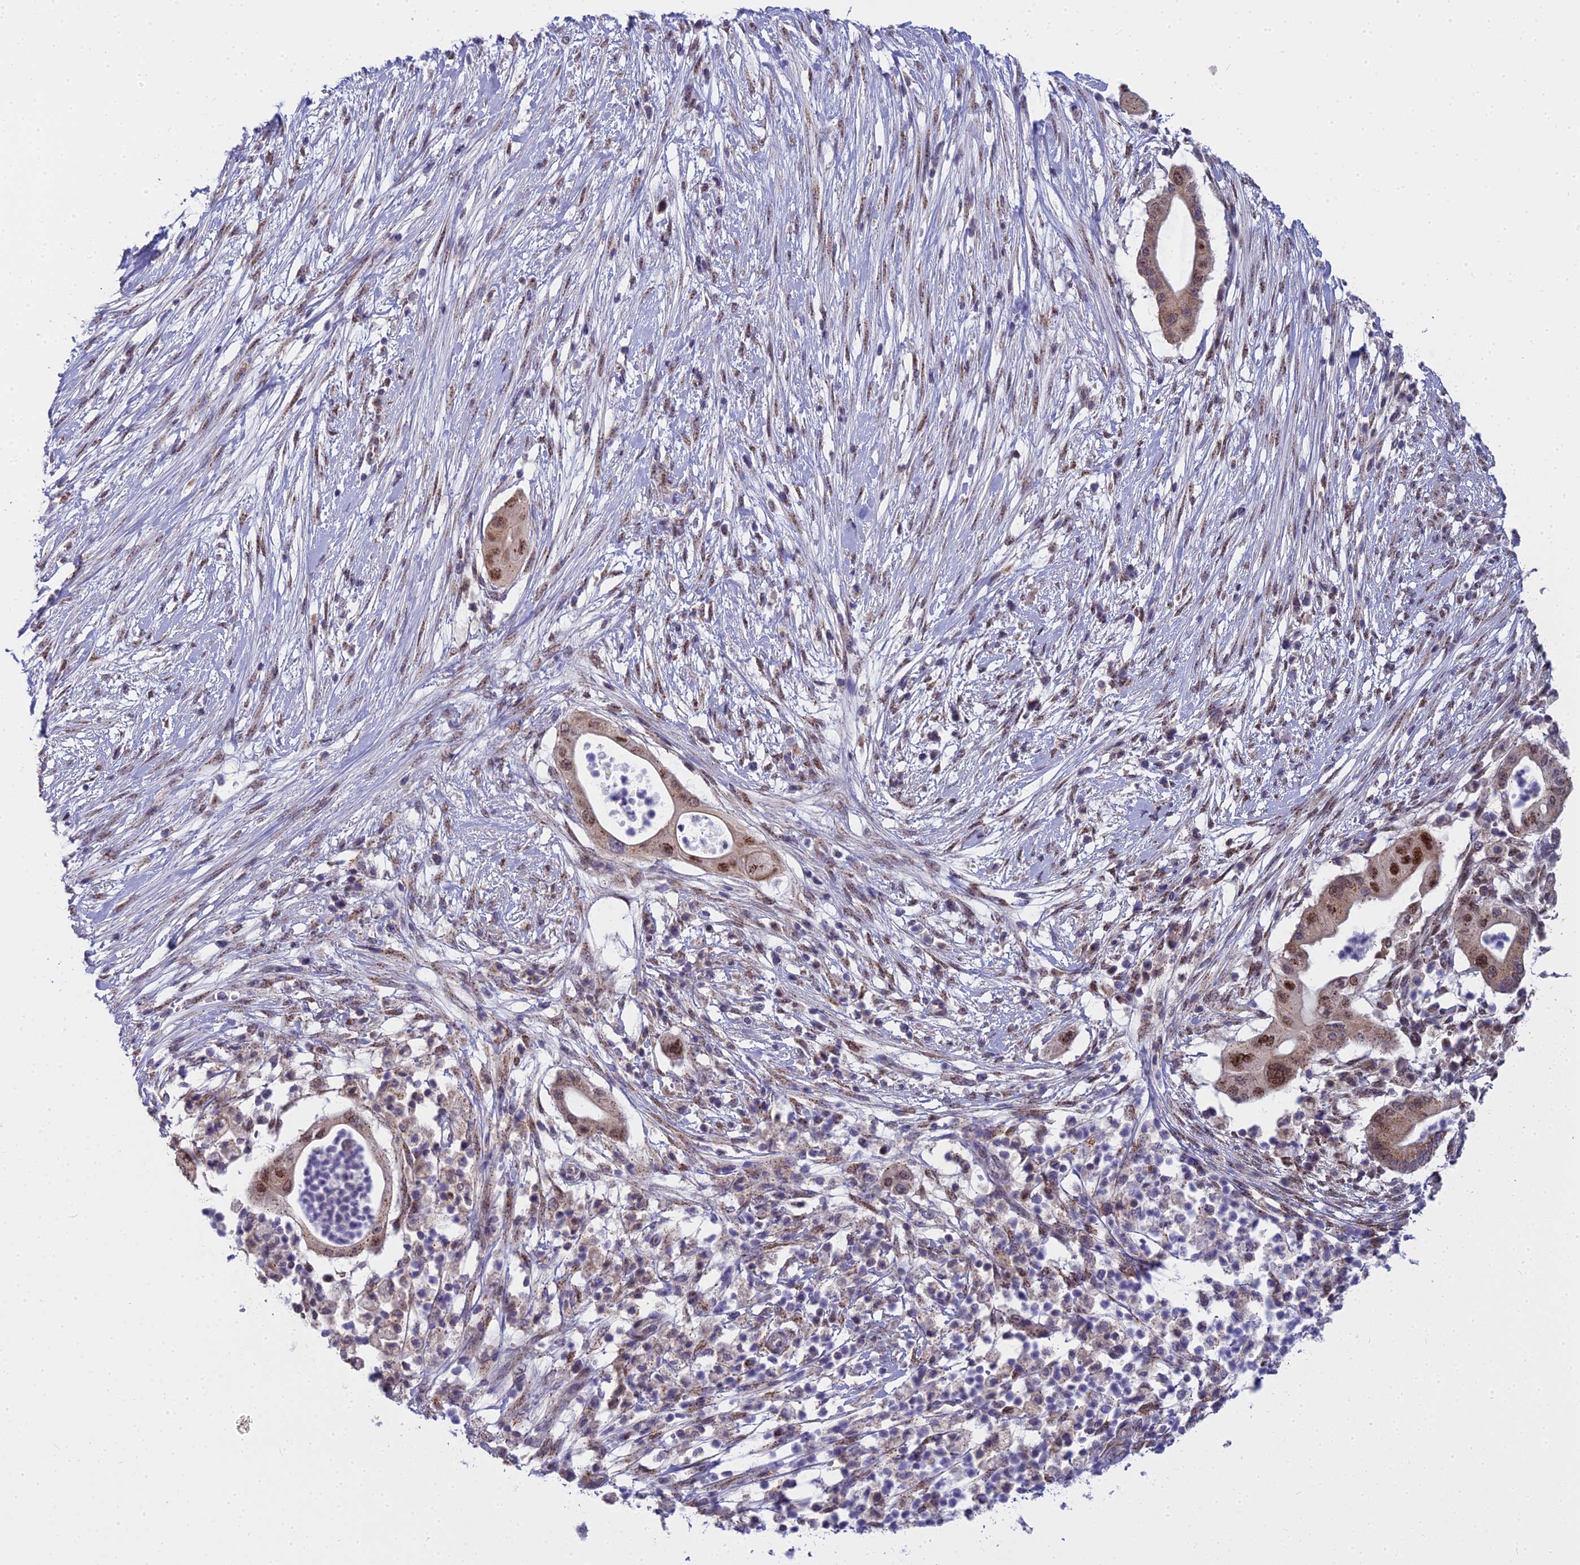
{"staining": {"intensity": "moderate", "quantity": ">75%", "location": "nuclear"}, "tissue": "pancreatic cancer", "cell_type": "Tumor cells", "image_type": "cancer", "snomed": [{"axis": "morphology", "description": "Adenocarcinoma, NOS"}, {"axis": "topography", "description": "Pancreas"}], "caption": "Human adenocarcinoma (pancreatic) stained with a brown dye shows moderate nuclear positive staining in approximately >75% of tumor cells.", "gene": "WDPCP", "patient": {"sex": "male", "age": 68}}